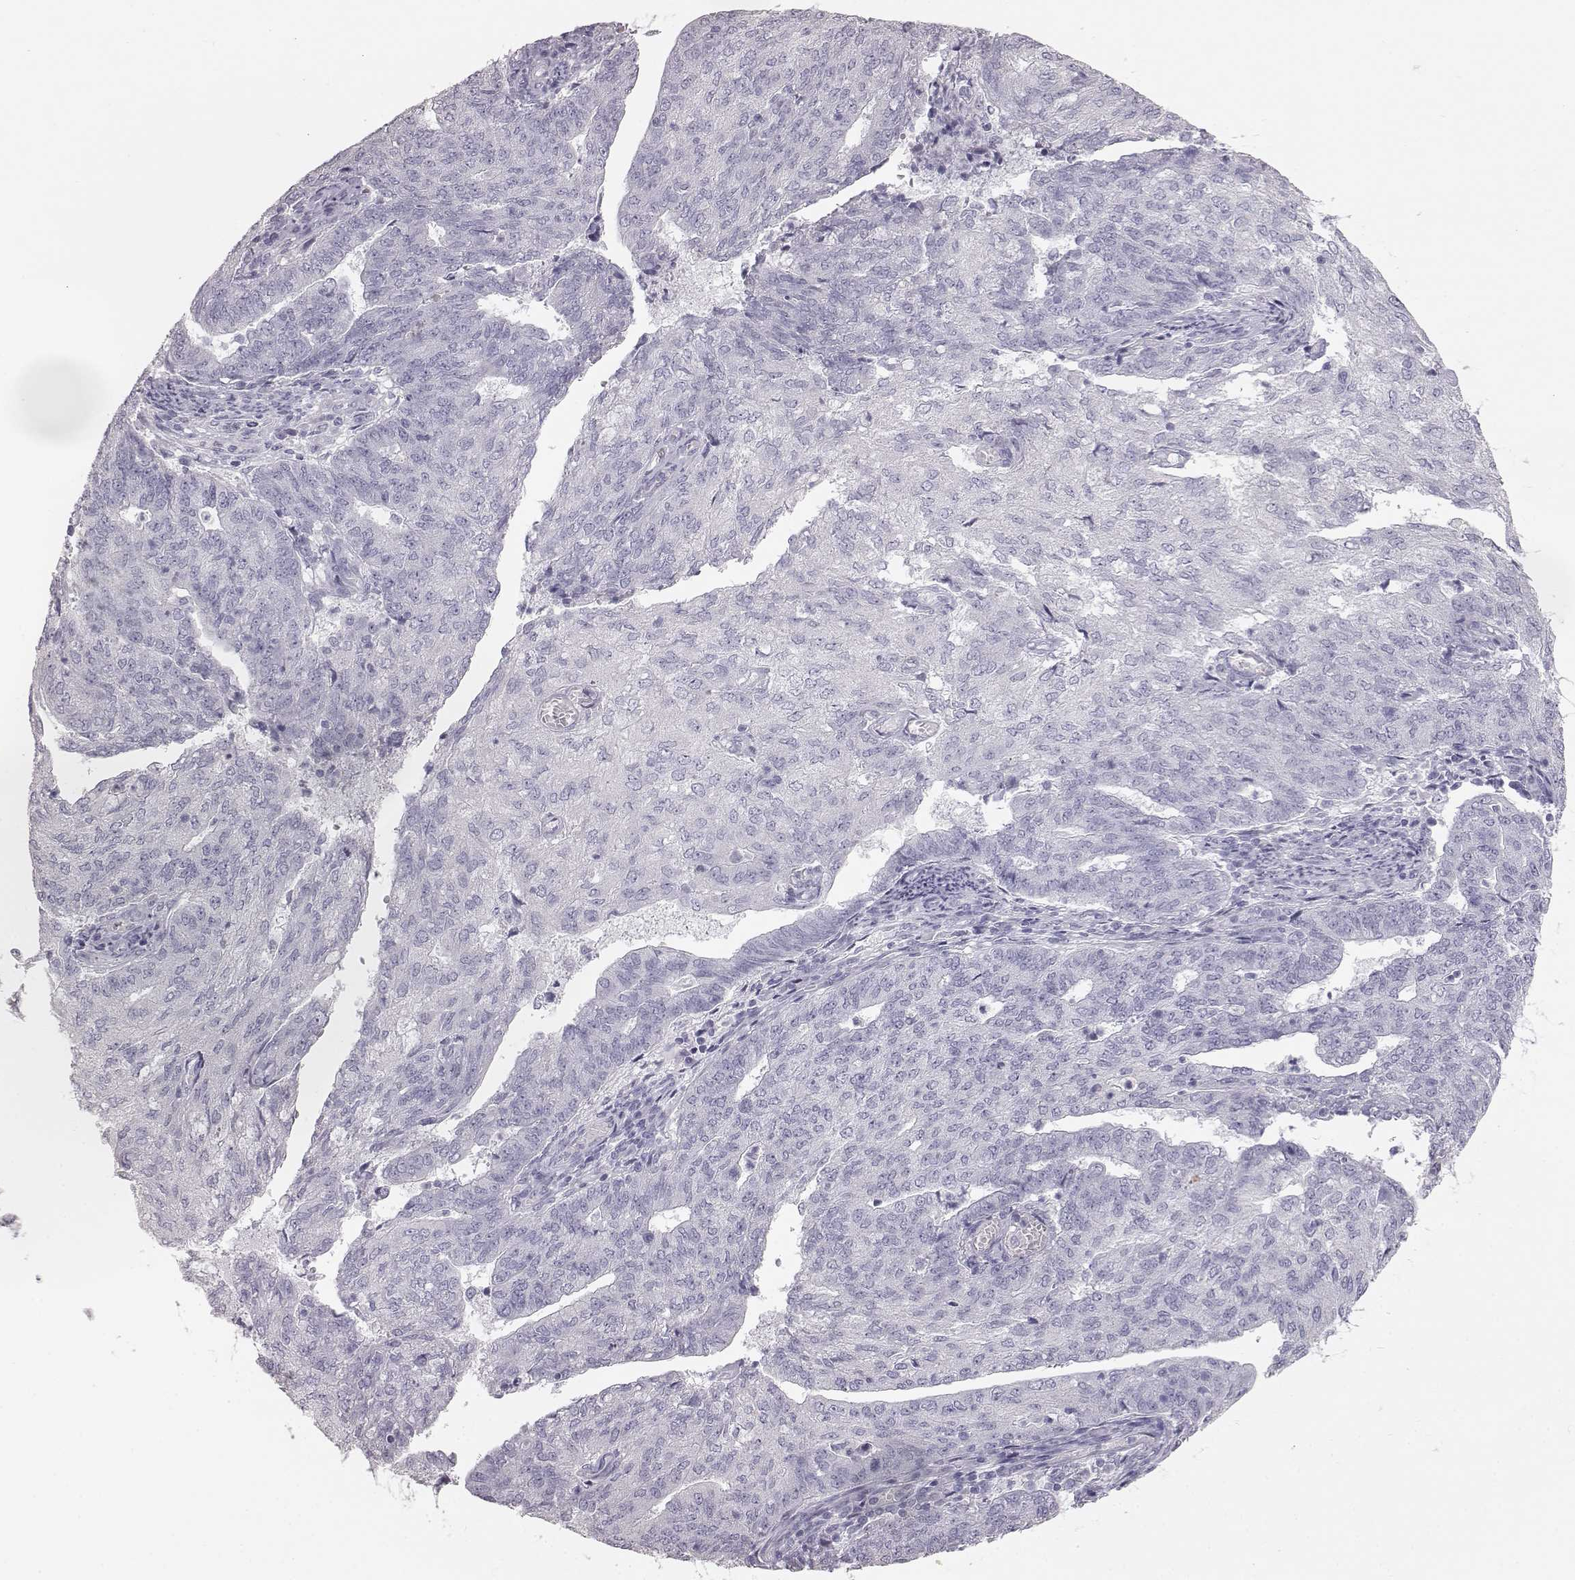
{"staining": {"intensity": "negative", "quantity": "none", "location": "none"}, "tissue": "endometrial cancer", "cell_type": "Tumor cells", "image_type": "cancer", "snomed": [{"axis": "morphology", "description": "Adenocarcinoma, NOS"}, {"axis": "topography", "description": "Endometrium"}], "caption": "Endometrial cancer (adenocarcinoma) was stained to show a protein in brown. There is no significant staining in tumor cells.", "gene": "KRT33A", "patient": {"sex": "female", "age": 82}}